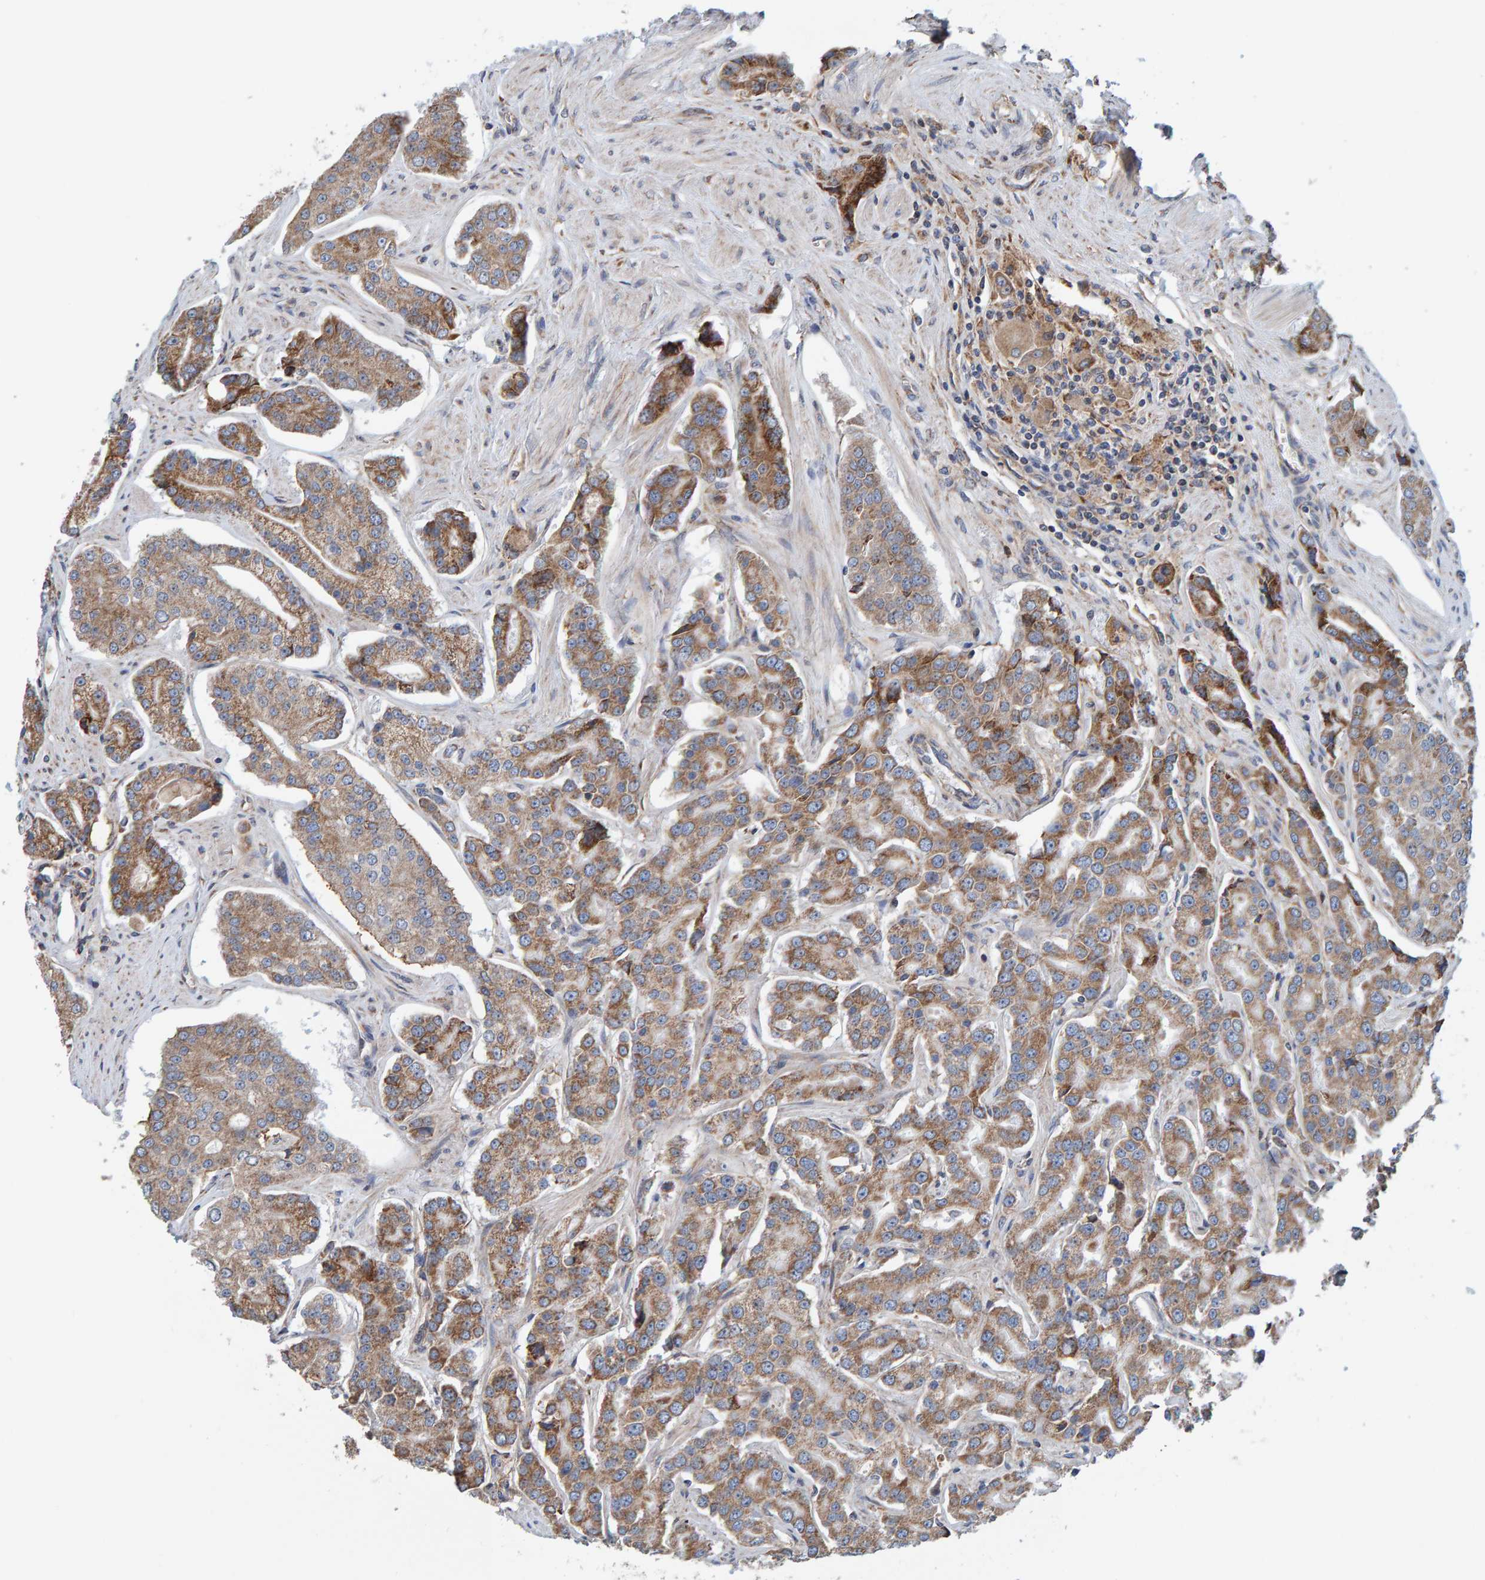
{"staining": {"intensity": "moderate", "quantity": ">75%", "location": "cytoplasmic/membranous"}, "tissue": "prostate cancer", "cell_type": "Tumor cells", "image_type": "cancer", "snomed": [{"axis": "morphology", "description": "Adenocarcinoma, High grade"}, {"axis": "topography", "description": "Prostate"}], "caption": "This photomicrograph displays immunohistochemistry (IHC) staining of prostate cancer (adenocarcinoma (high-grade)), with medium moderate cytoplasmic/membranous positivity in about >75% of tumor cells.", "gene": "MRPL45", "patient": {"sex": "male", "age": 71}}